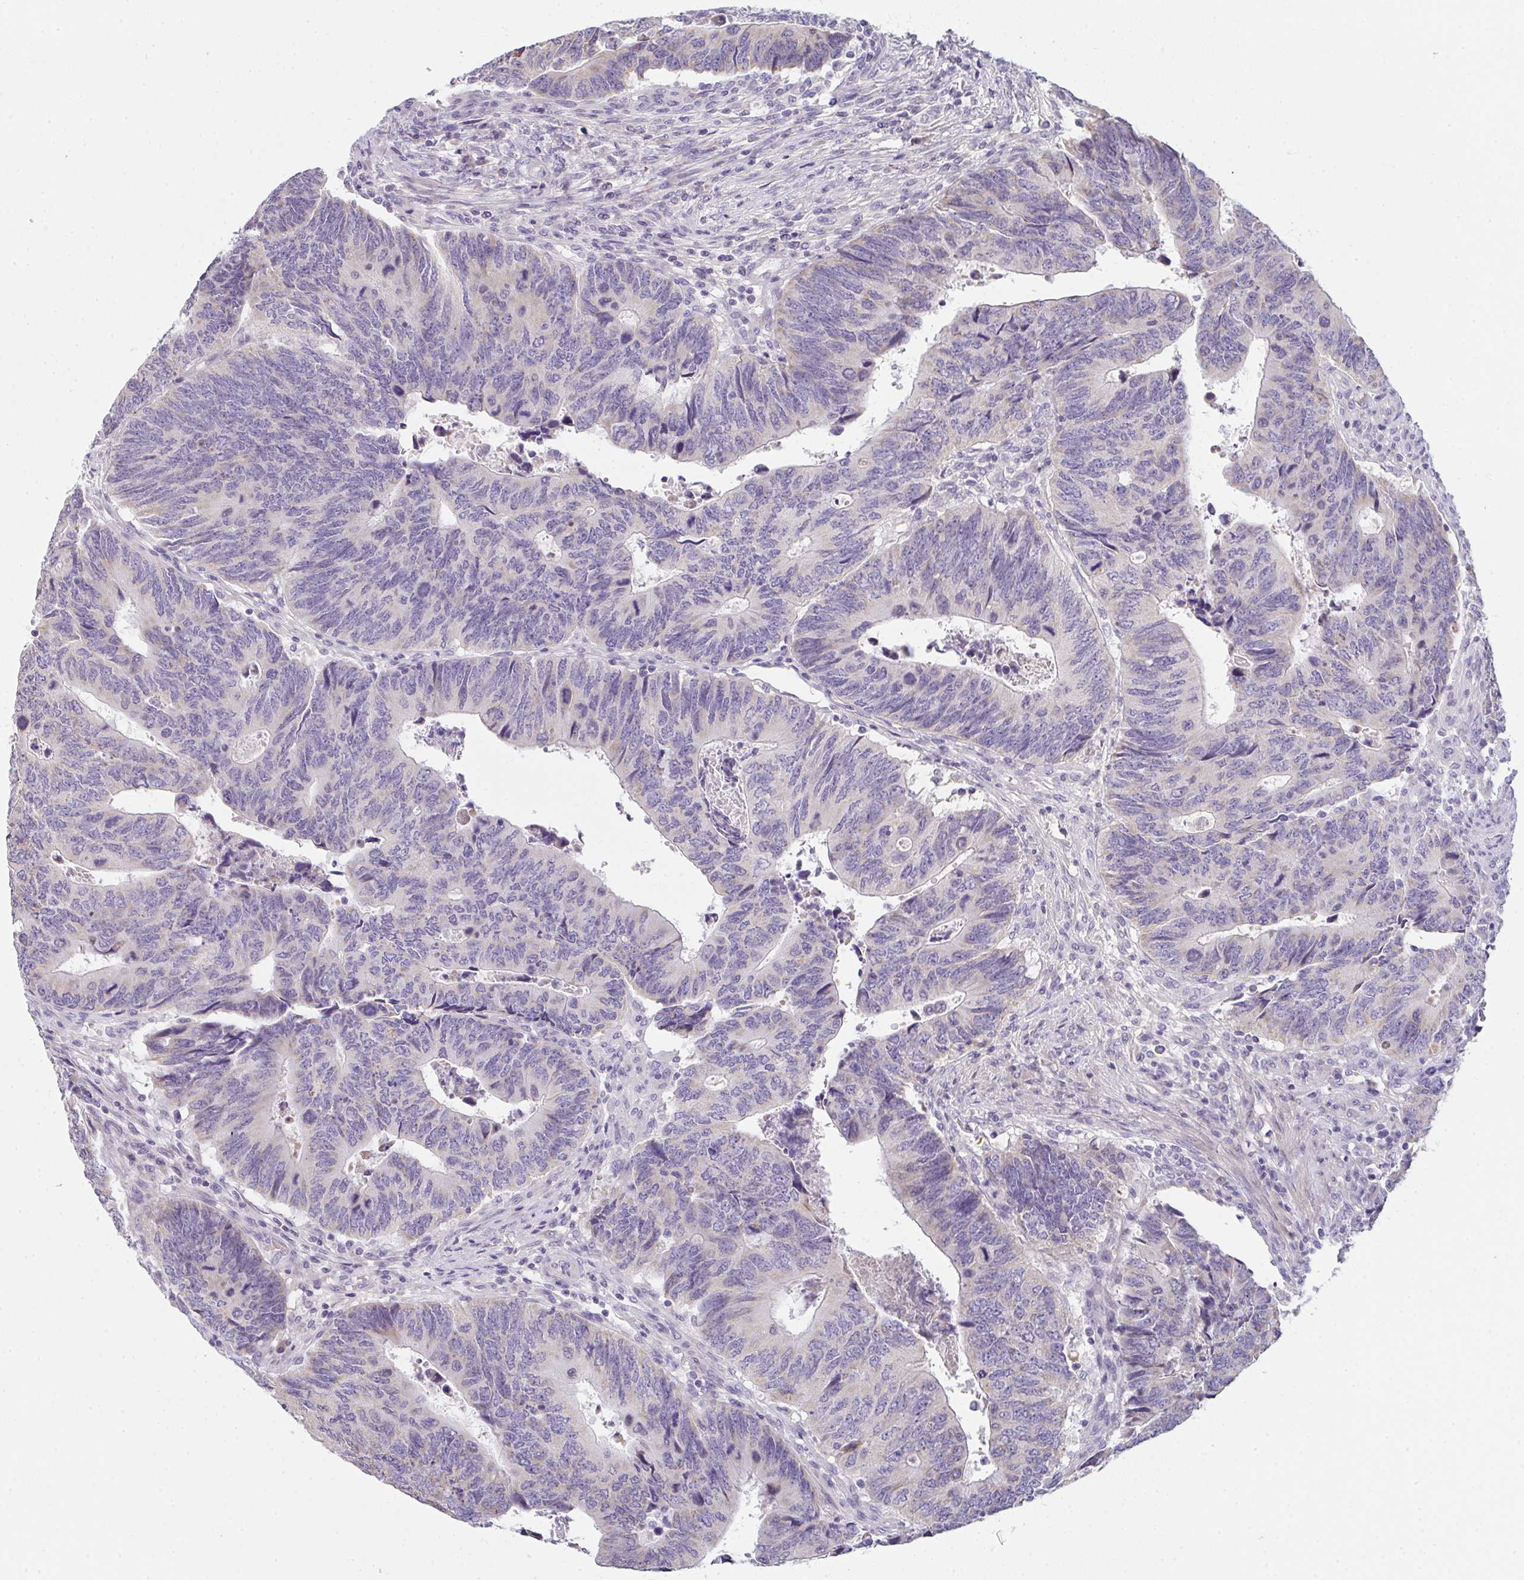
{"staining": {"intensity": "weak", "quantity": "<25%", "location": "cytoplasmic/membranous"}, "tissue": "colorectal cancer", "cell_type": "Tumor cells", "image_type": "cancer", "snomed": [{"axis": "morphology", "description": "Adenocarcinoma, NOS"}, {"axis": "topography", "description": "Colon"}], "caption": "This is an IHC histopathology image of colorectal cancer. There is no positivity in tumor cells.", "gene": "CACNA1S", "patient": {"sex": "male", "age": 87}}